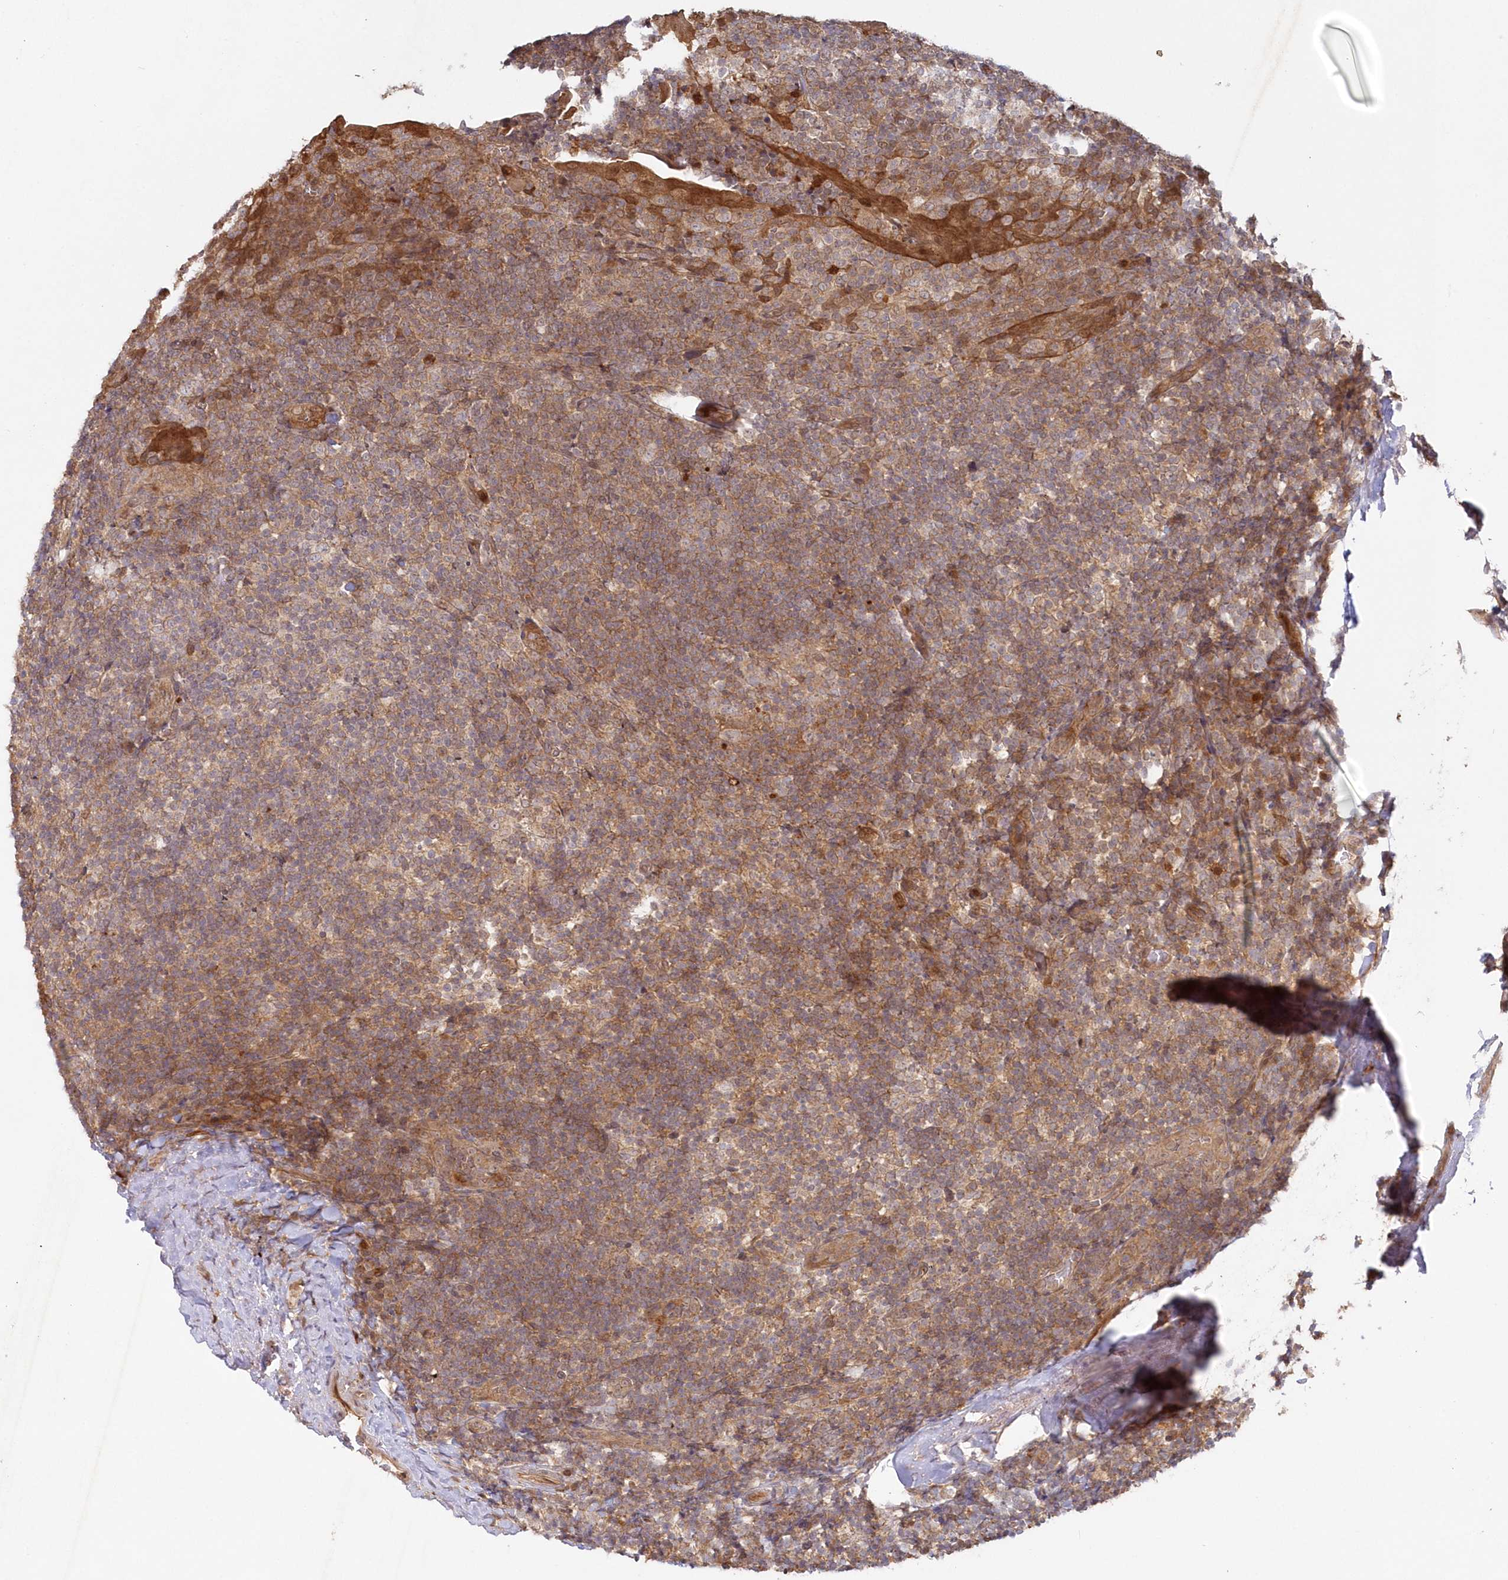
{"staining": {"intensity": "weak", "quantity": "<25%", "location": "cytoplasmic/membranous"}, "tissue": "tonsil", "cell_type": "Germinal center cells", "image_type": "normal", "snomed": [{"axis": "morphology", "description": "Normal tissue, NOS"}, {"axis": "topography", "description": "Tonsil"}], "caption": "DAB (3,3'-diaminobenzidine) immunohistochemical staining of unremarkable tonsil shows no significant expression in germinal center cells.", "gene": "GBE1", "patient": {"sex": "male", "age": 37}}